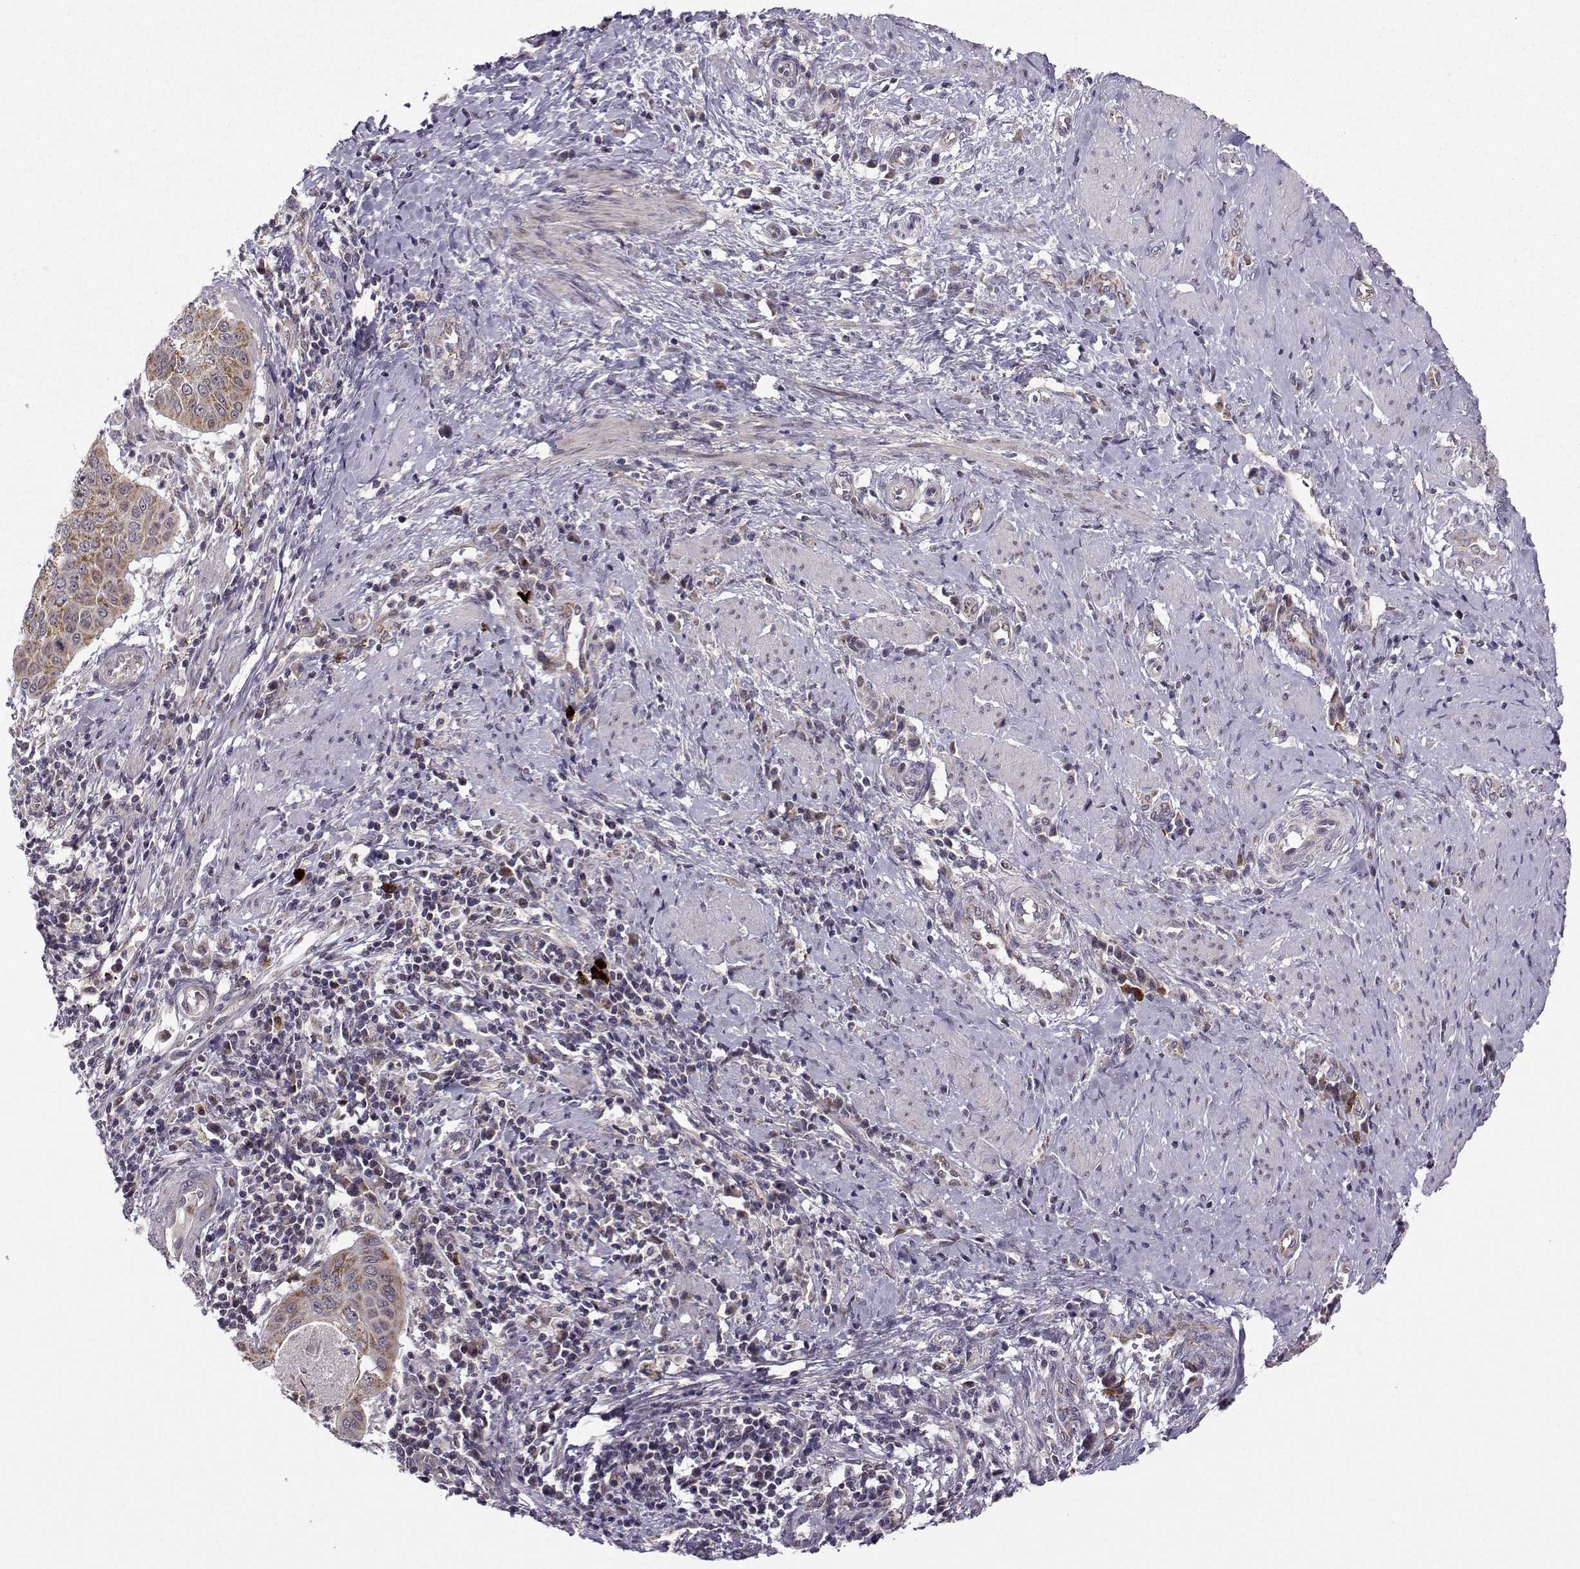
{"staining": {"intensity": "moderate", "quantity": ">75%", "location": "cytoplasmic/membranous"}, "tissue": "cervical cancer", "cell_type": "Tumor cells", "image_type": "cancer", "snomed": [{"axis": "morphology", "description": "Squamous cell carcinoma, NOS"}, {"axis": "topography", "description": "Cervix"}], "caption": "DAB (3,3'-diaminobenzidine) immunohistochemical staining of human squamous cell carcinoma (cervical) demonstrates moderate cytoplasmic/membranous protein staining in about >75% of tumor cells.", "gene": "NECAB3", "patient": {"sex": "female", "age": 39}}